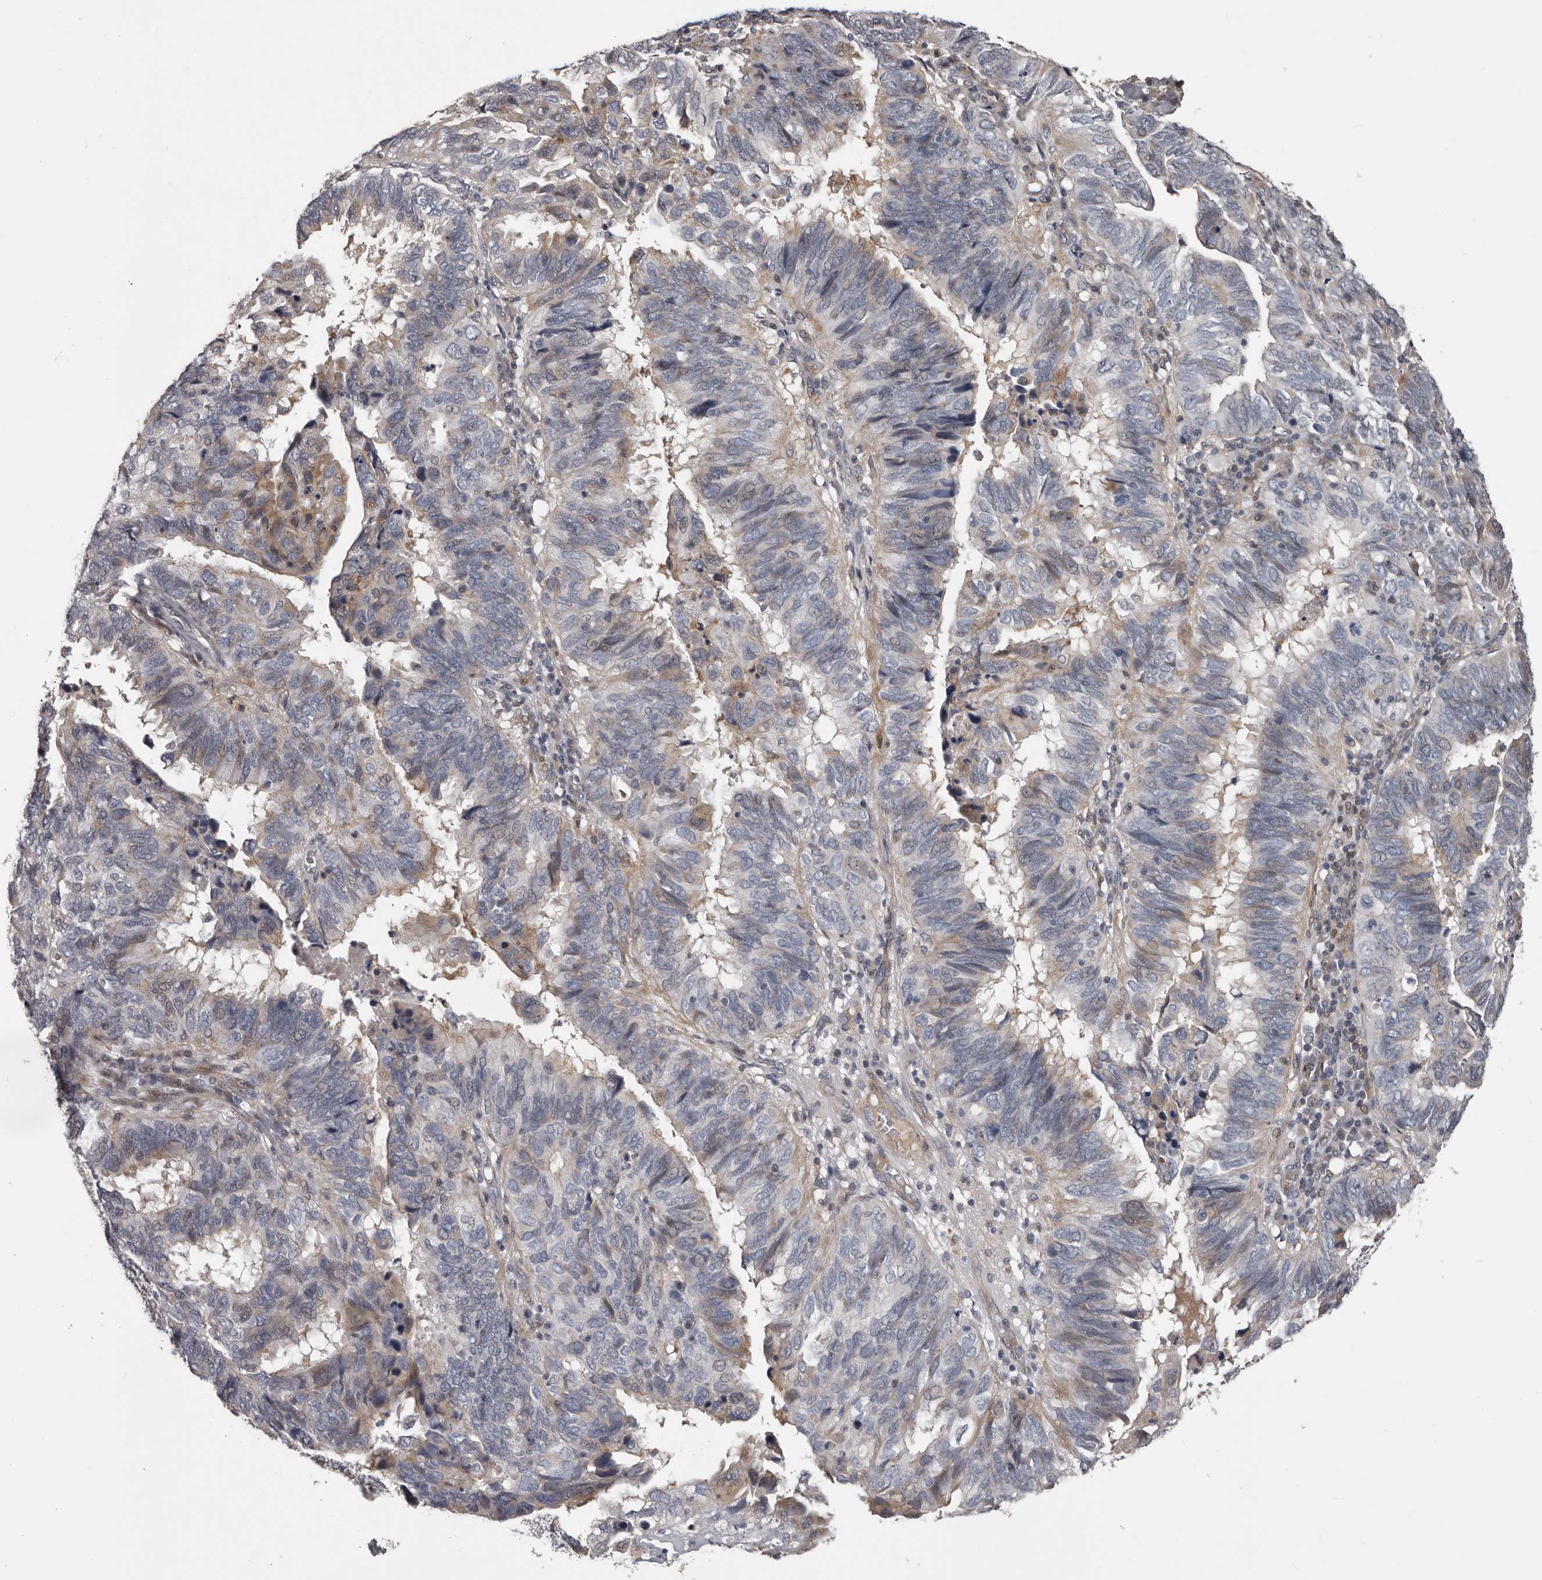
{"staining": {"intensity": "negative", "quantity": "none", "location": "none"}, "tissue": "endometrial cancer", "cell_type": "Tumor cells", "image_type": "cancer", "snomed": [{"axis": "morphology", "description": "Adenocarcinoma, NOS"}, {"axis": "topography", "description": "Uterus"}], "caption": "Protein analysis of endometrial adenocarcinoma shows no significant staining in tumor cells.", "gene": "RNF217", "patient": {"sex": "female", "age": 77}}